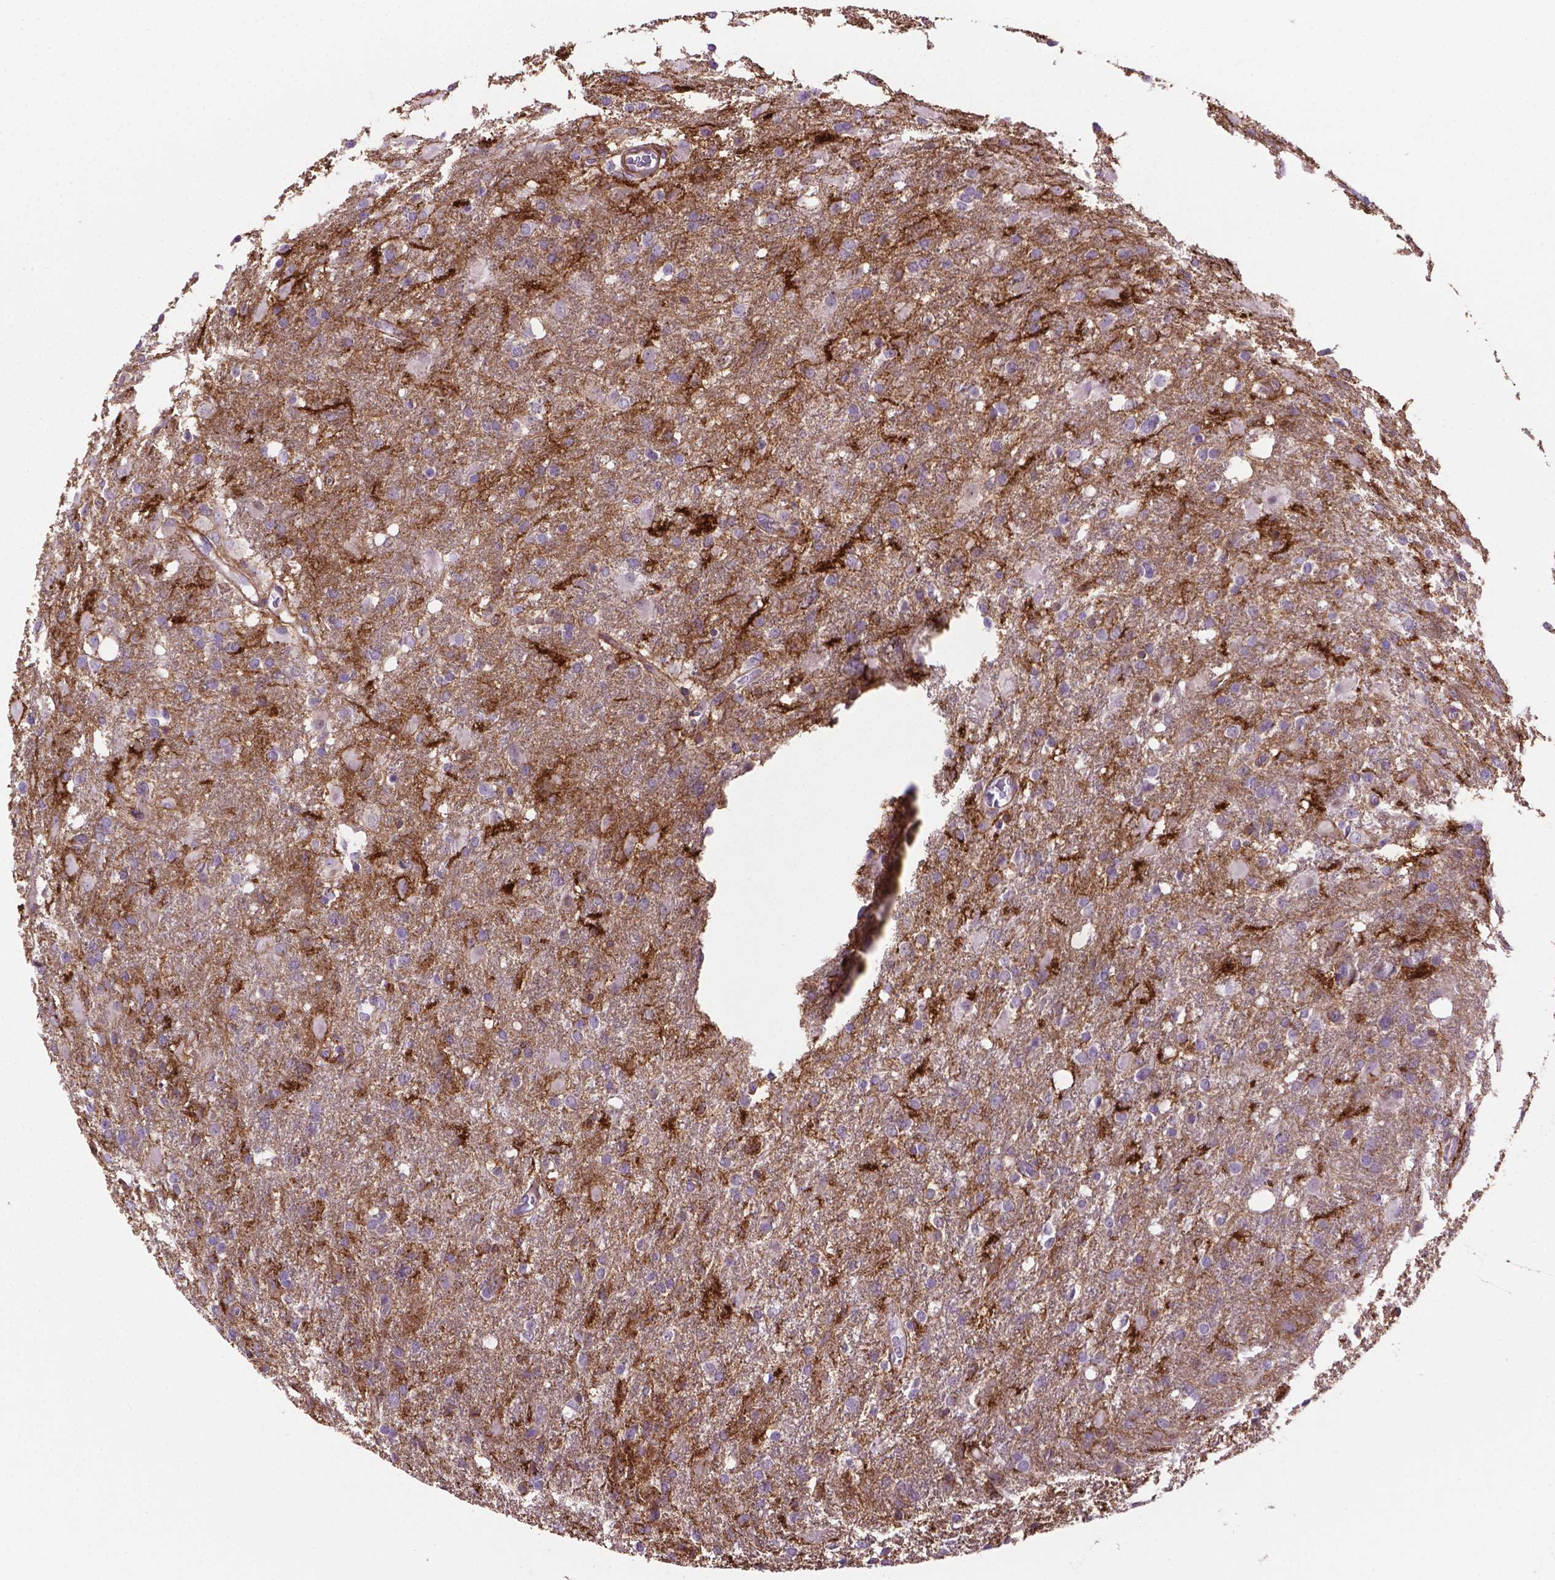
{"staining": {"intensity": "negative", "quantity": "none", "location": "none"}, "tissue": "glioma", "cell_type": "Tumor cells", "image_type": "cancer", "snomed": [{"axis": "morphology", "description": "Glioma, malignant, High grade"}, {"axis": "topography", "description": "Brain"}], "caption": "The photomicrograph shows no staining of tumor cells in malignant glioma (high-grade). Nuclei are stained in blue.", "gene": "ACAD10", "patient": {"sex": "male", "age": 68}}